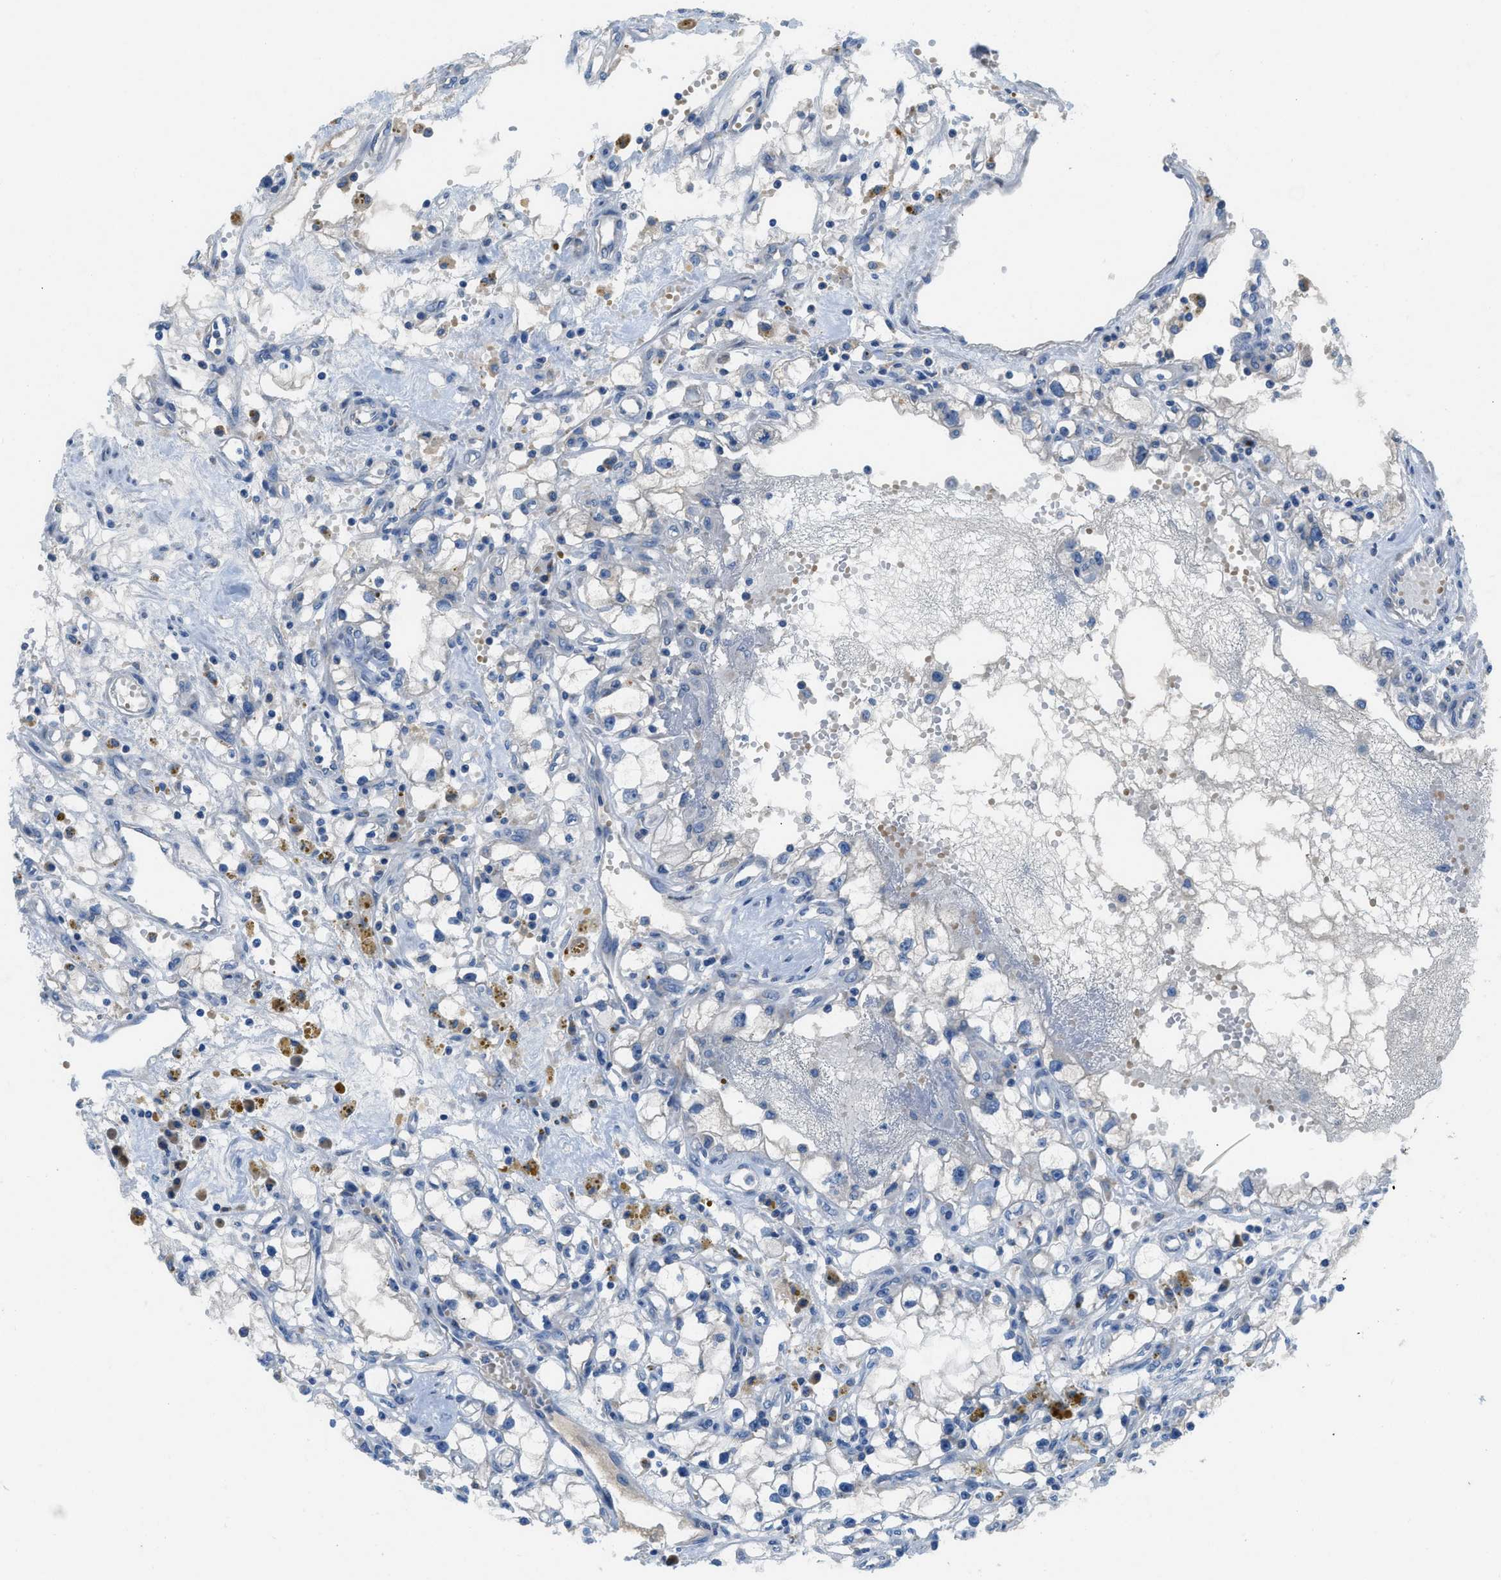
{"staining": {"intensity": "negative", "quantity": "none", "location": "none"}, "tissue": "renal cancer", "cell_type": "Tumor cells", "image_type": "cancer", "snomed": [{"axis": "morphology", "description": "Adenocarcinoma, NOS"}, {"axis": "topography", "description": "Kidney"}], "caption": "Renal cancer (adenocarcinoma) was stained to show a protein in brown. There is no significant expression in tumor cells. Brightfield microscopy of IHC stained with DAB (brown) and hematoxylin (blue), captured at high magnification.", "gene": "TMEM248", "patient": {"sex": "male", "age": 56}}